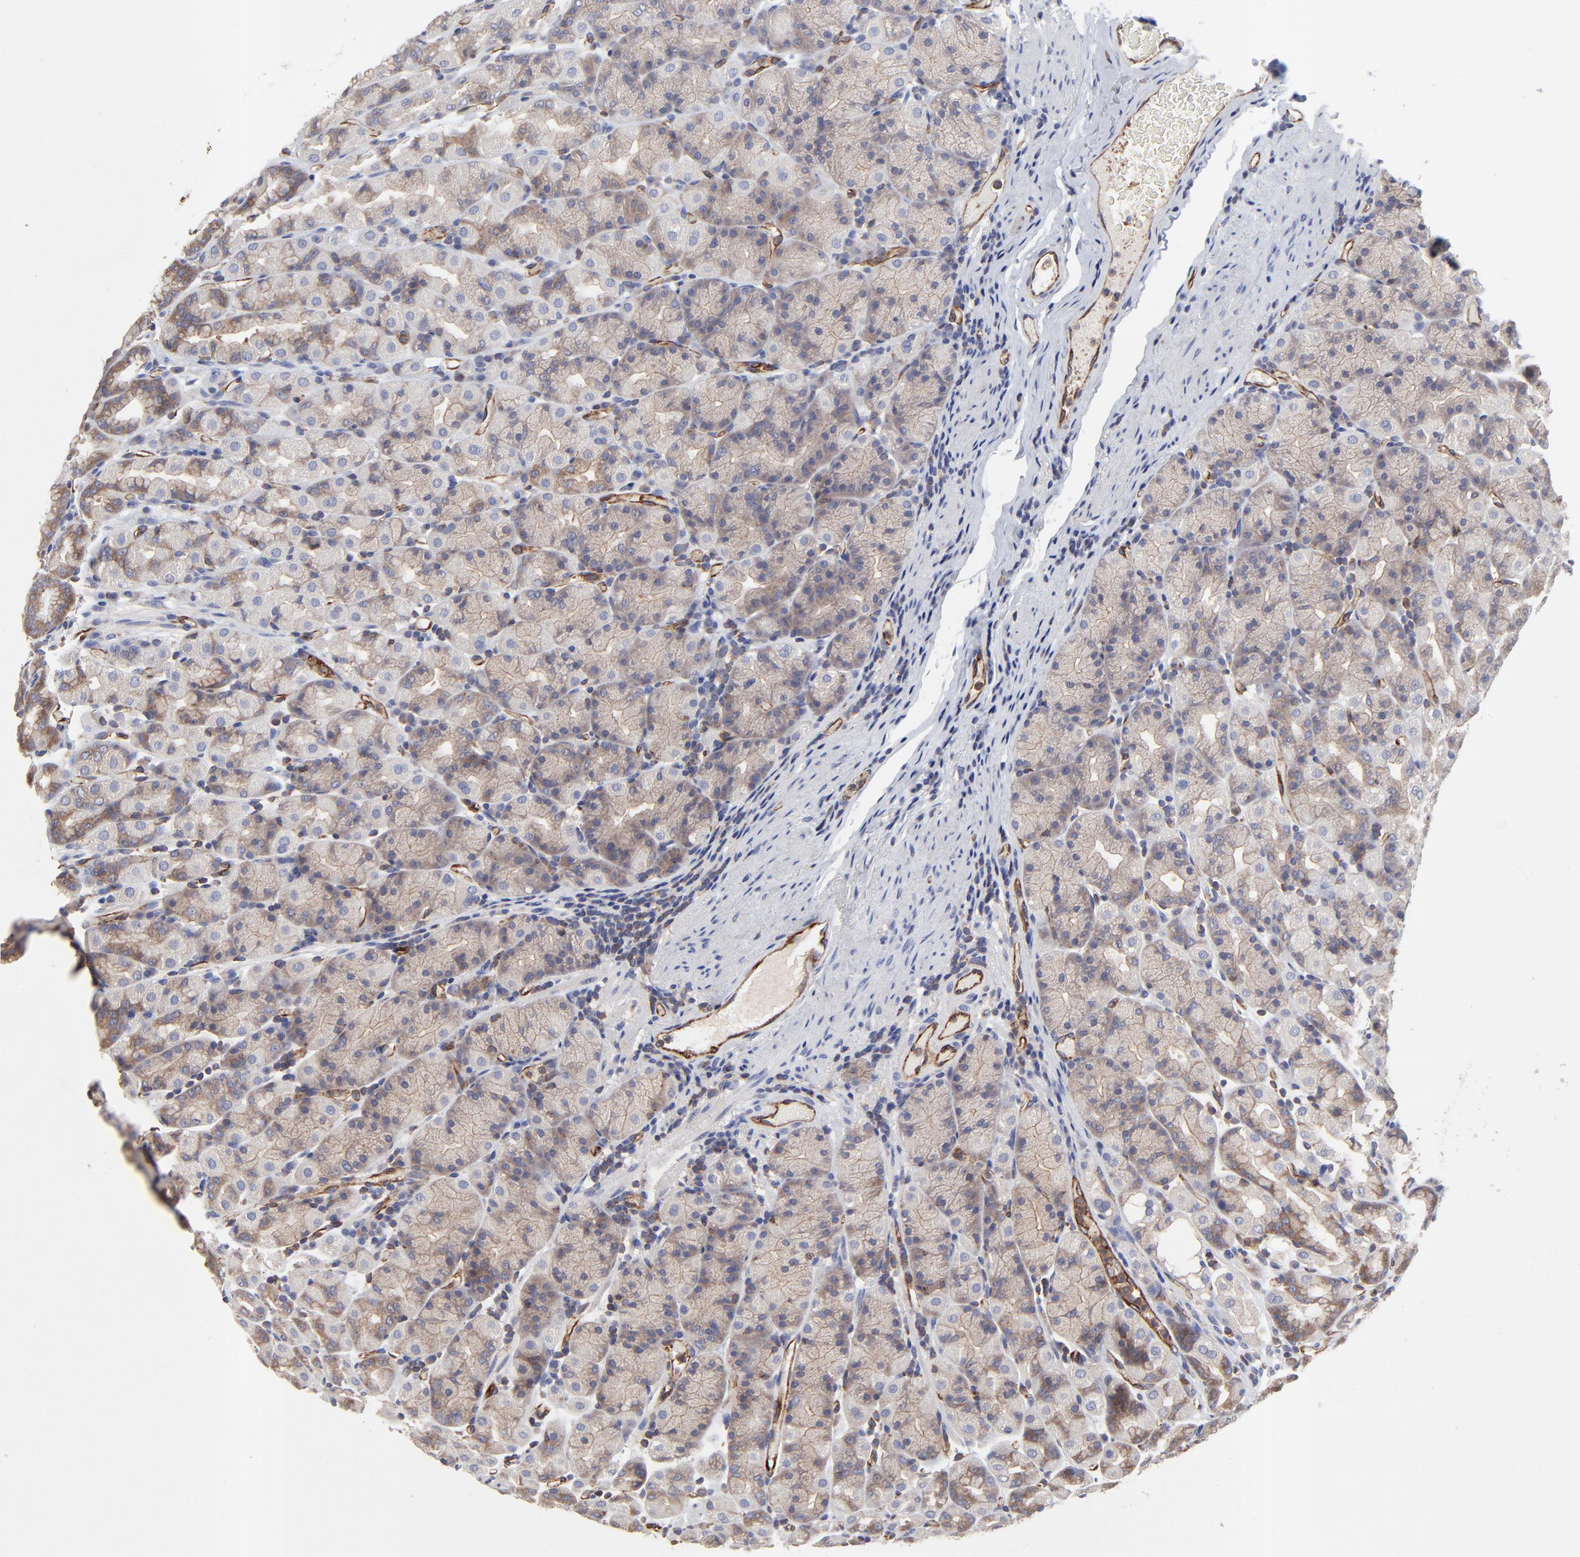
{"staining": {"intensity": "weak", "quantity": ">75%", "location": "cytoplasmic/membranous"}, "tissue": "stomach", "cell_type": "Glandular cells", "image_type": "normal", "snomed": [{"axis": "morphology", "description": "Normal tissue, NOS"}, {"axis": "topography", "description": "Stomach, upper"}], "caption": "Glandular cells show low levels of weak cytoplasmic/membranous positivity in about >75% of cells in normal stomach.", "gene": "SULF2", "patient": {"sex": "male", "age": 68}}